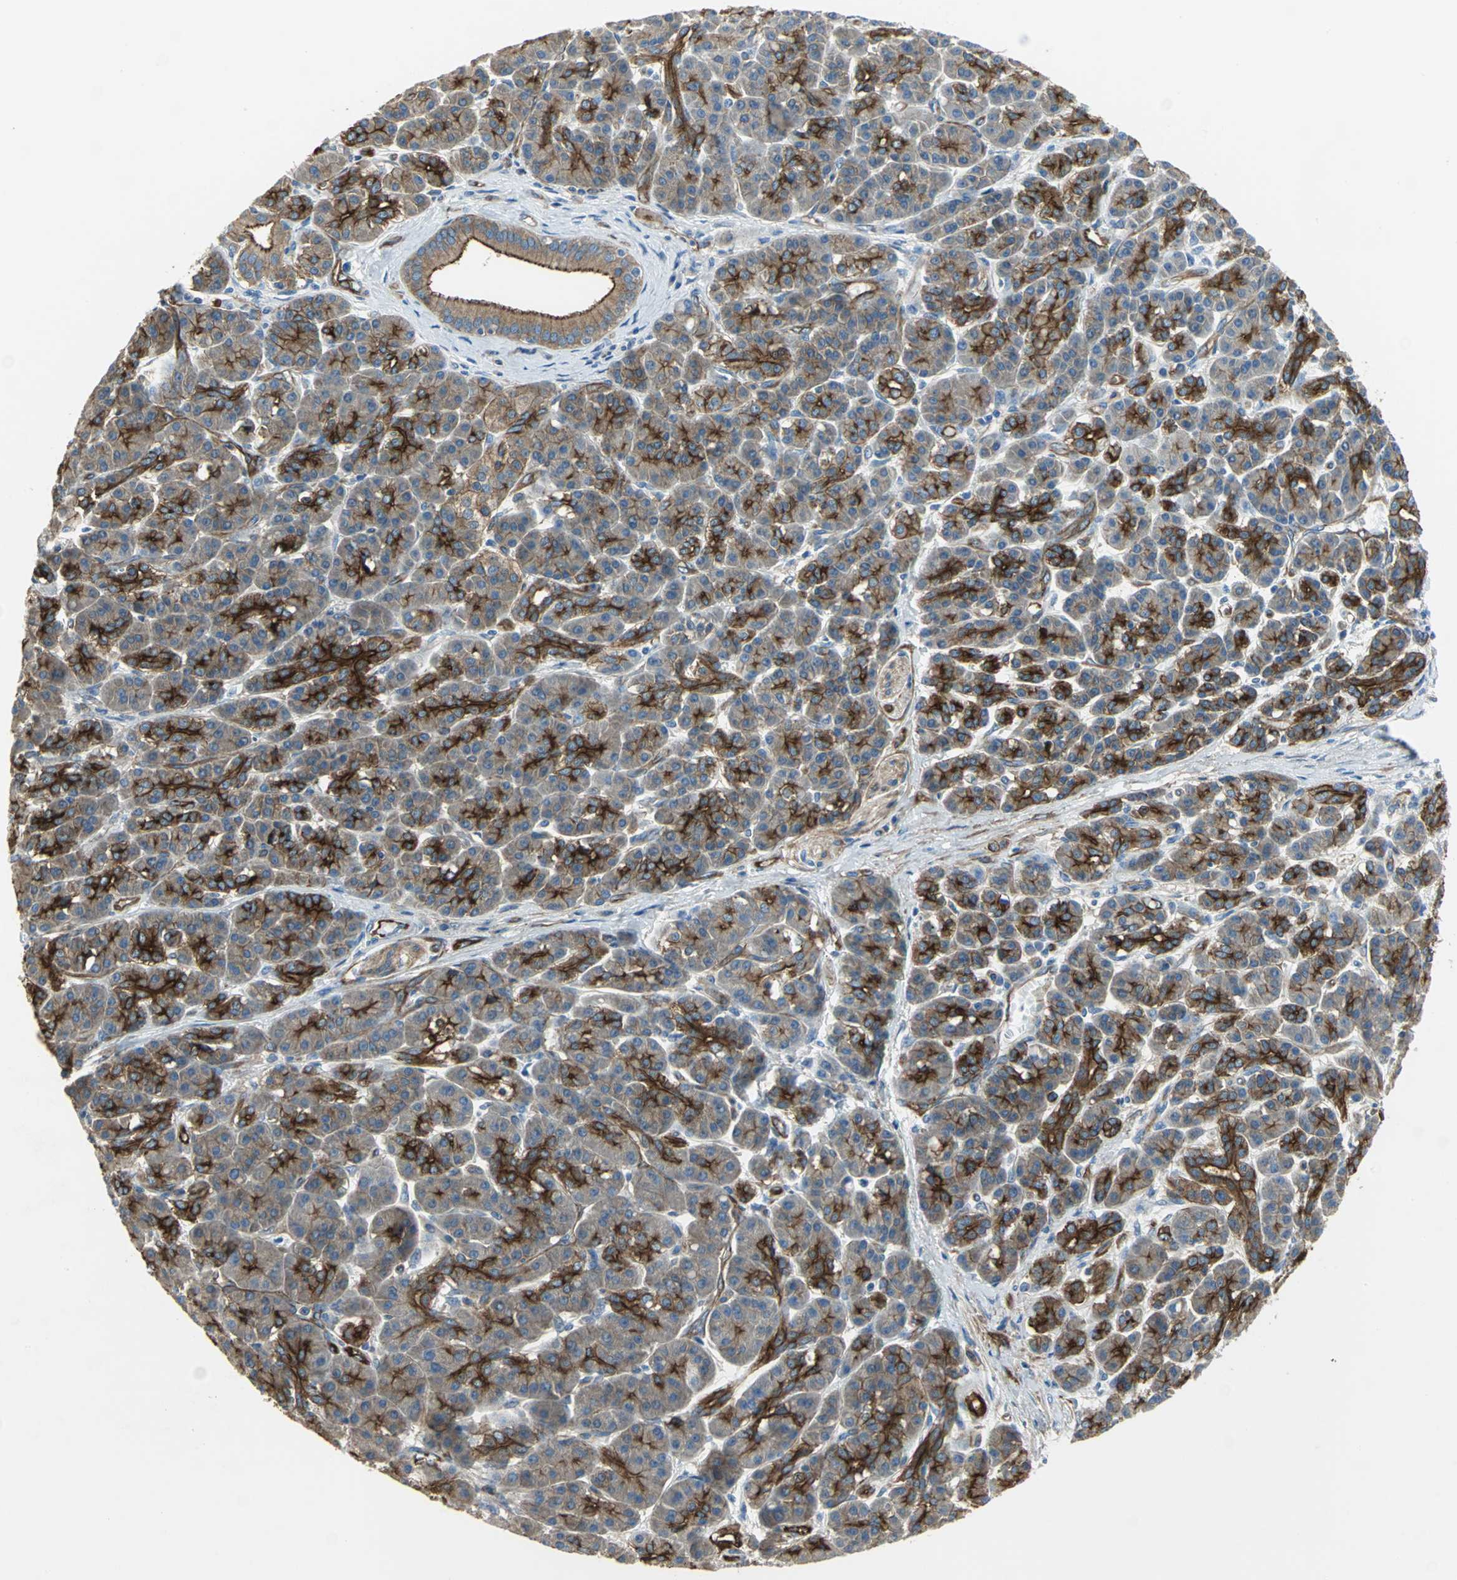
{"staining": {"intensity": "strong", "quantity": ">75%", "location": "cytoplasmic/membranous"}, "tissue": "pancreatic cancer", "cell_type": "Tumor cells", "image_type": "cancer", "snomed": [{"axis": "morphology", "description": "Adenocarcinoma, NOS"}, {"axis": "topography", "description": "Pancreas"}], "caption": "This image exhibits IHC staining of pancreatic cancer, with high strong cytoplasmic/membranous positivity in approximately >75% of tumor cells.", "gene": "FLNB", "patient": {"sex": "male", "age": 59}}